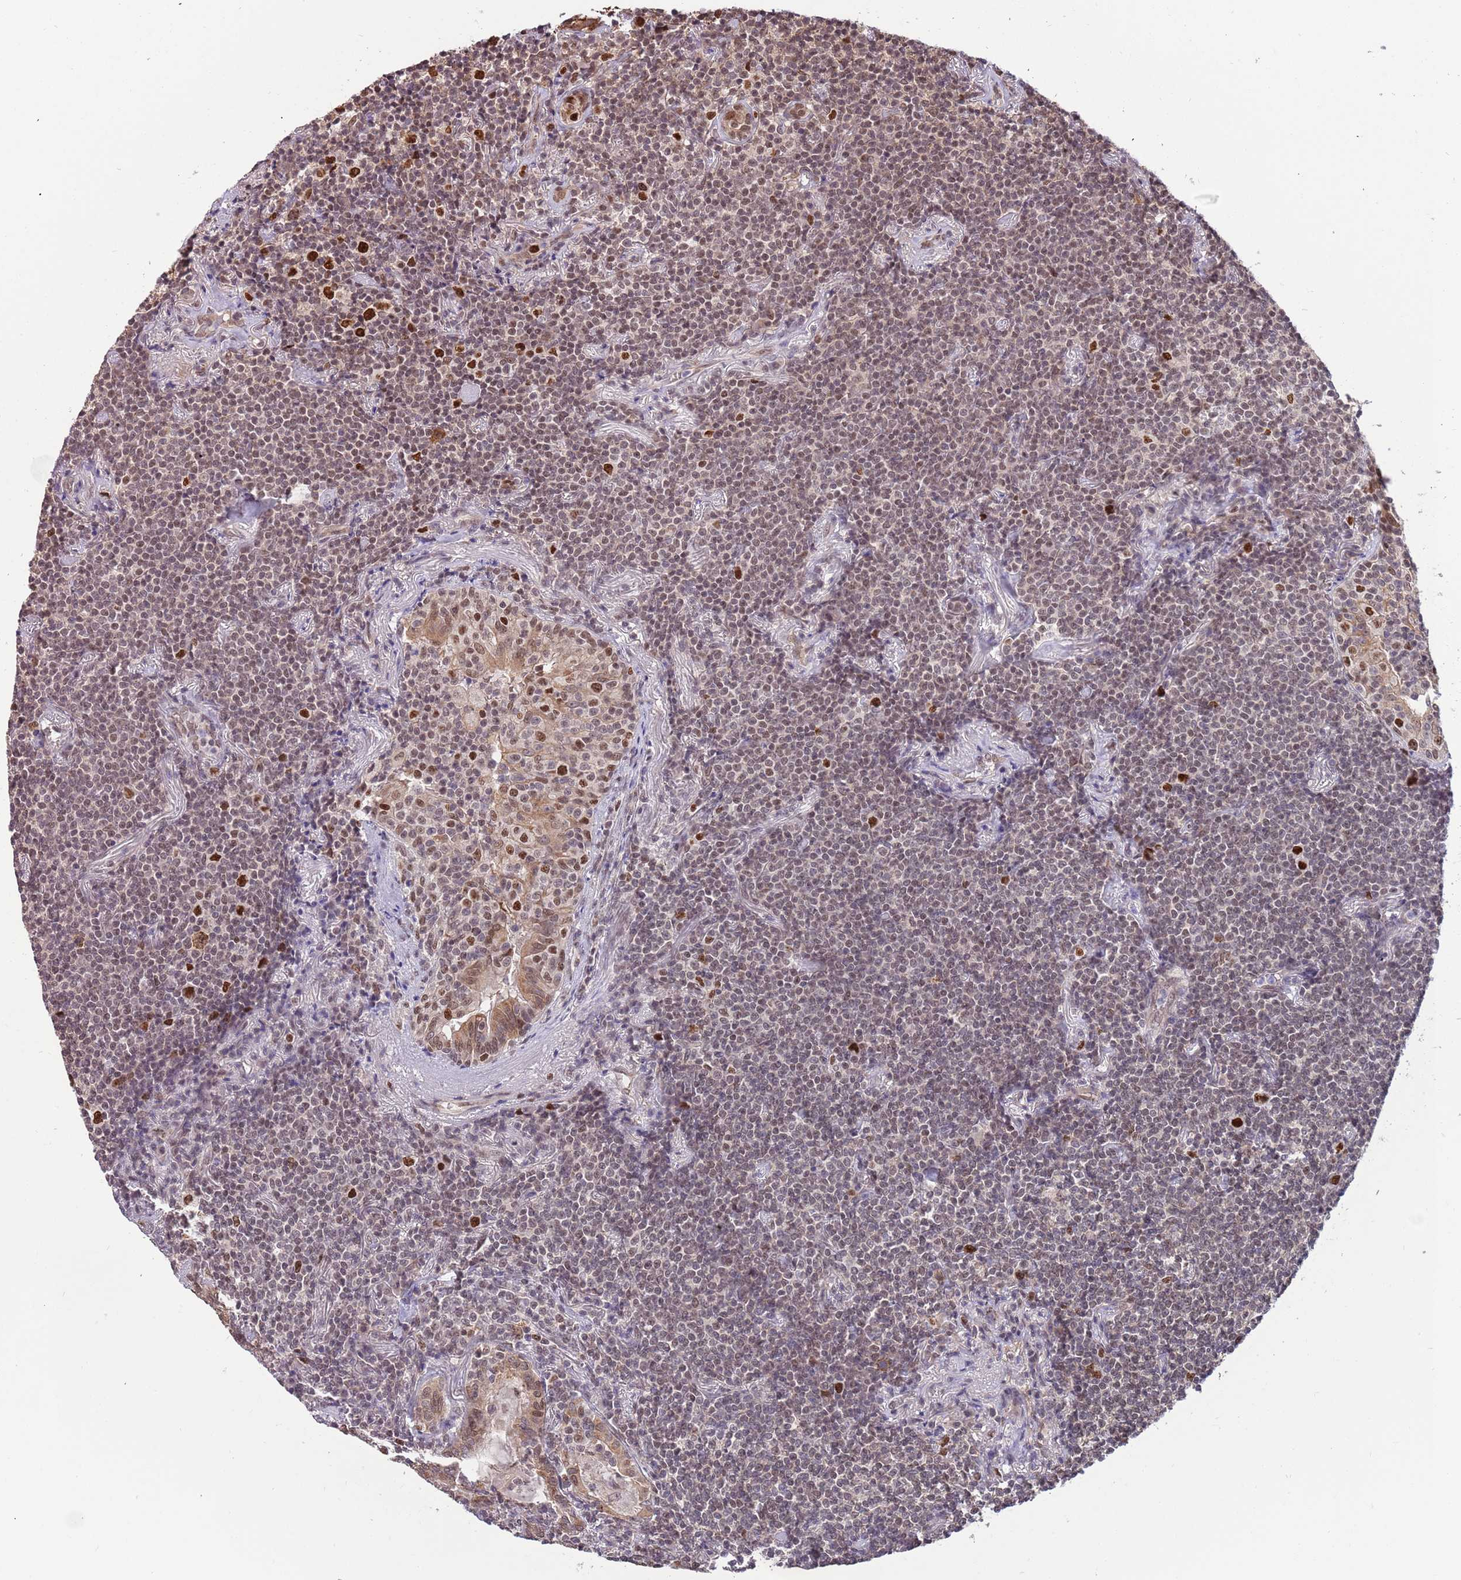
{"staining": {"intensity": "strong", "quantity": "<25%", "location": "nuclear"}, "tissue": "lymphoma", "cell_type": "Tumor cells", "image_type": "cancer", "snomed": [{"axis": "morphology", "description": "Malignant lymphoma, non-Hodgkin's type, Low grade"}, {"axis": "topography", "description": "Lung"}], "caption": "The micrograph exhibits a brown stain indicating the presence of a protein in the nuclear of tumor cells in lymphoma. (brown staining indicates protein expression, while blue staining denotes nuclei).", "gene": "RIF1", "patient": {"sex": "female", "age": 71}}